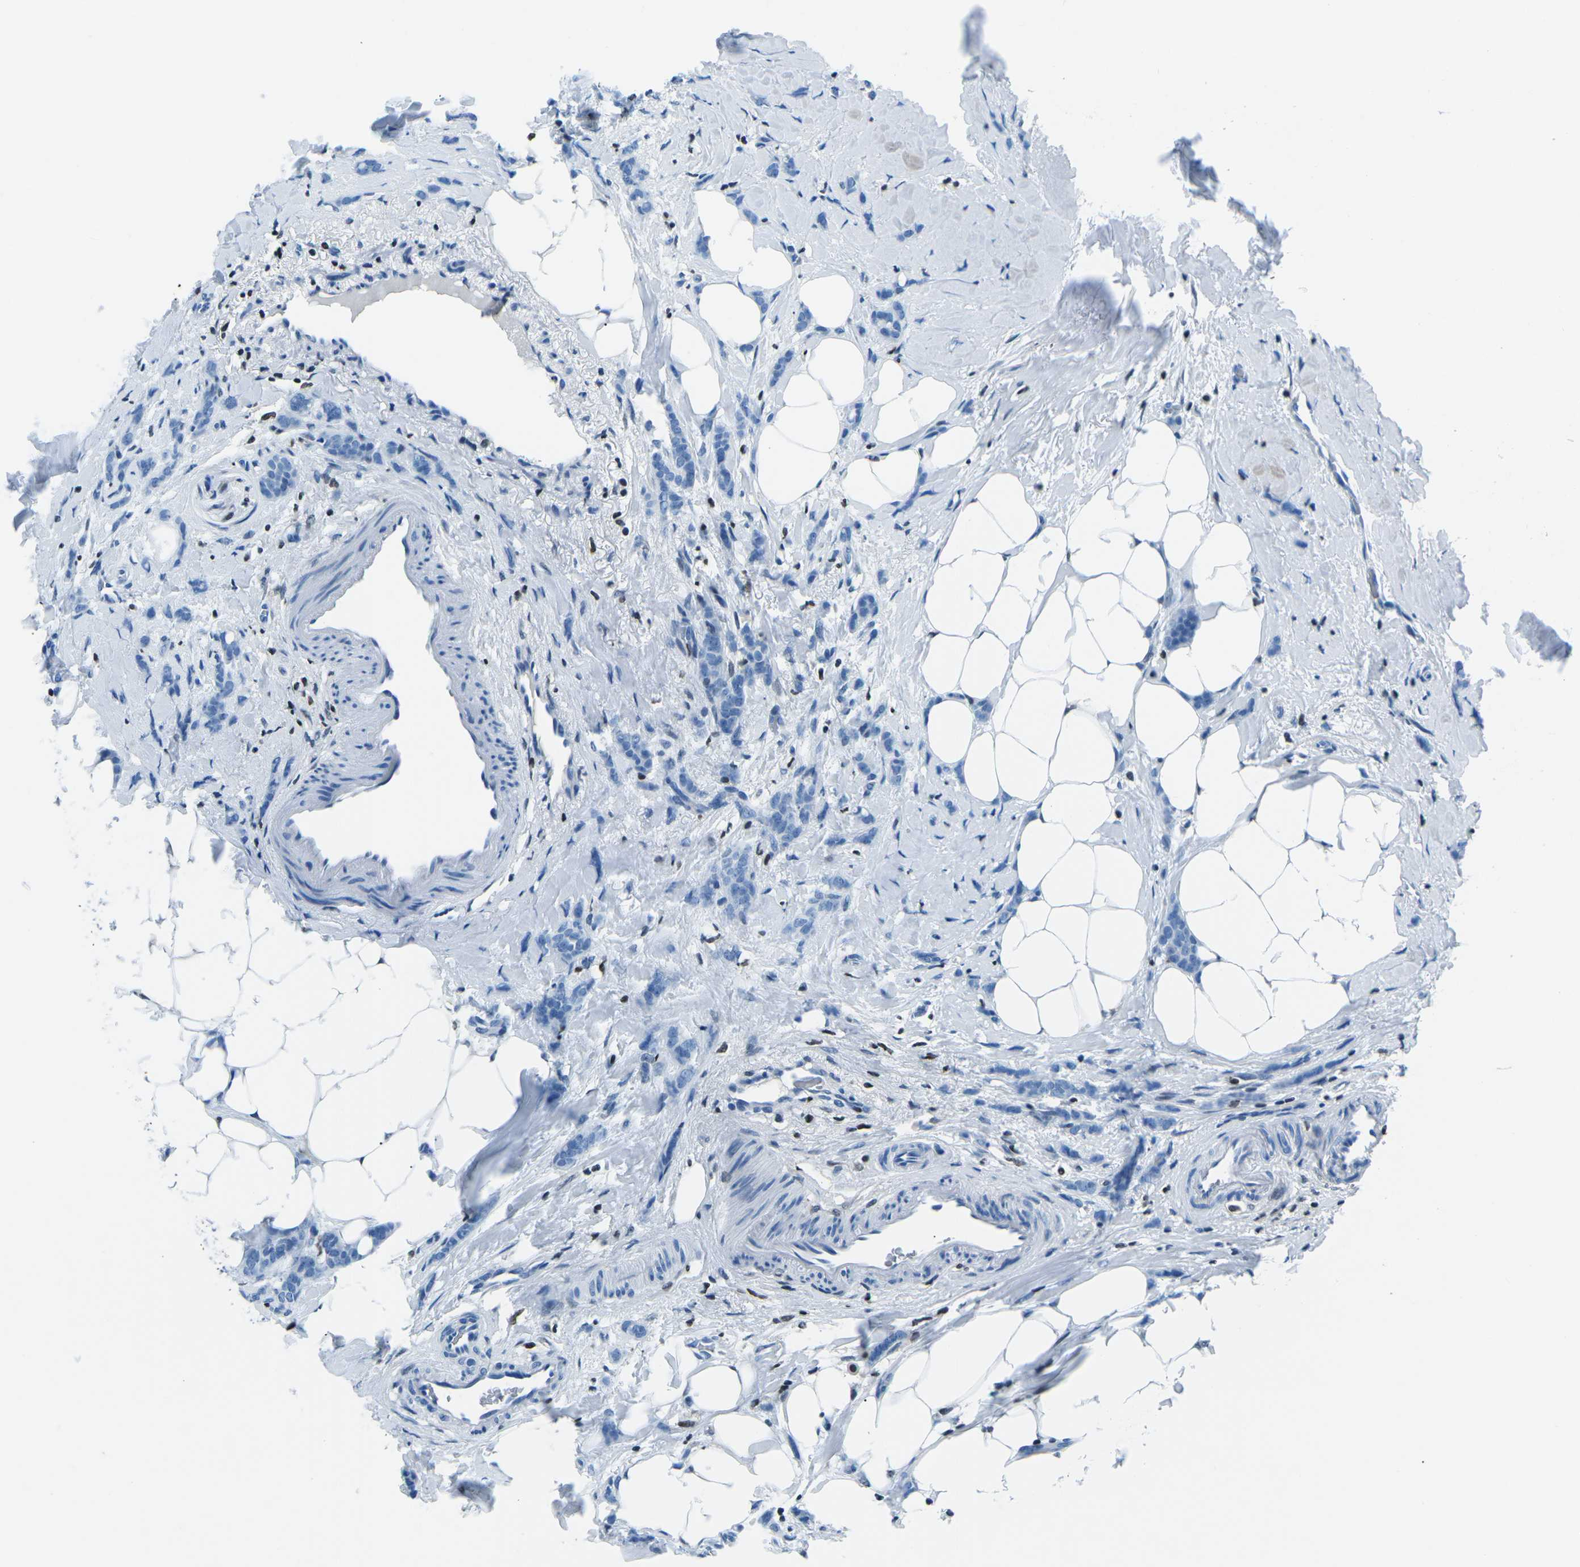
{"staining": {"intensity": "negative", "quantity": "none", "location": "none"}, "tissue": "breast cancer", "cell_type": "Tumor cells", "image_type": "cancer", "snomed": [{"axis": "morphology", "description": "Lobular carcinoma, in situ"}, {"axis": "morphology", "description": "Lobular carcinoma"}, {"axis": "topography", "description": "Breast"}], "caption": "Tumor cells show no significant positivity in lobular carcinoma (breast).", "gene": "CELF2", "patient": {"sex": "female", "age": 41}}